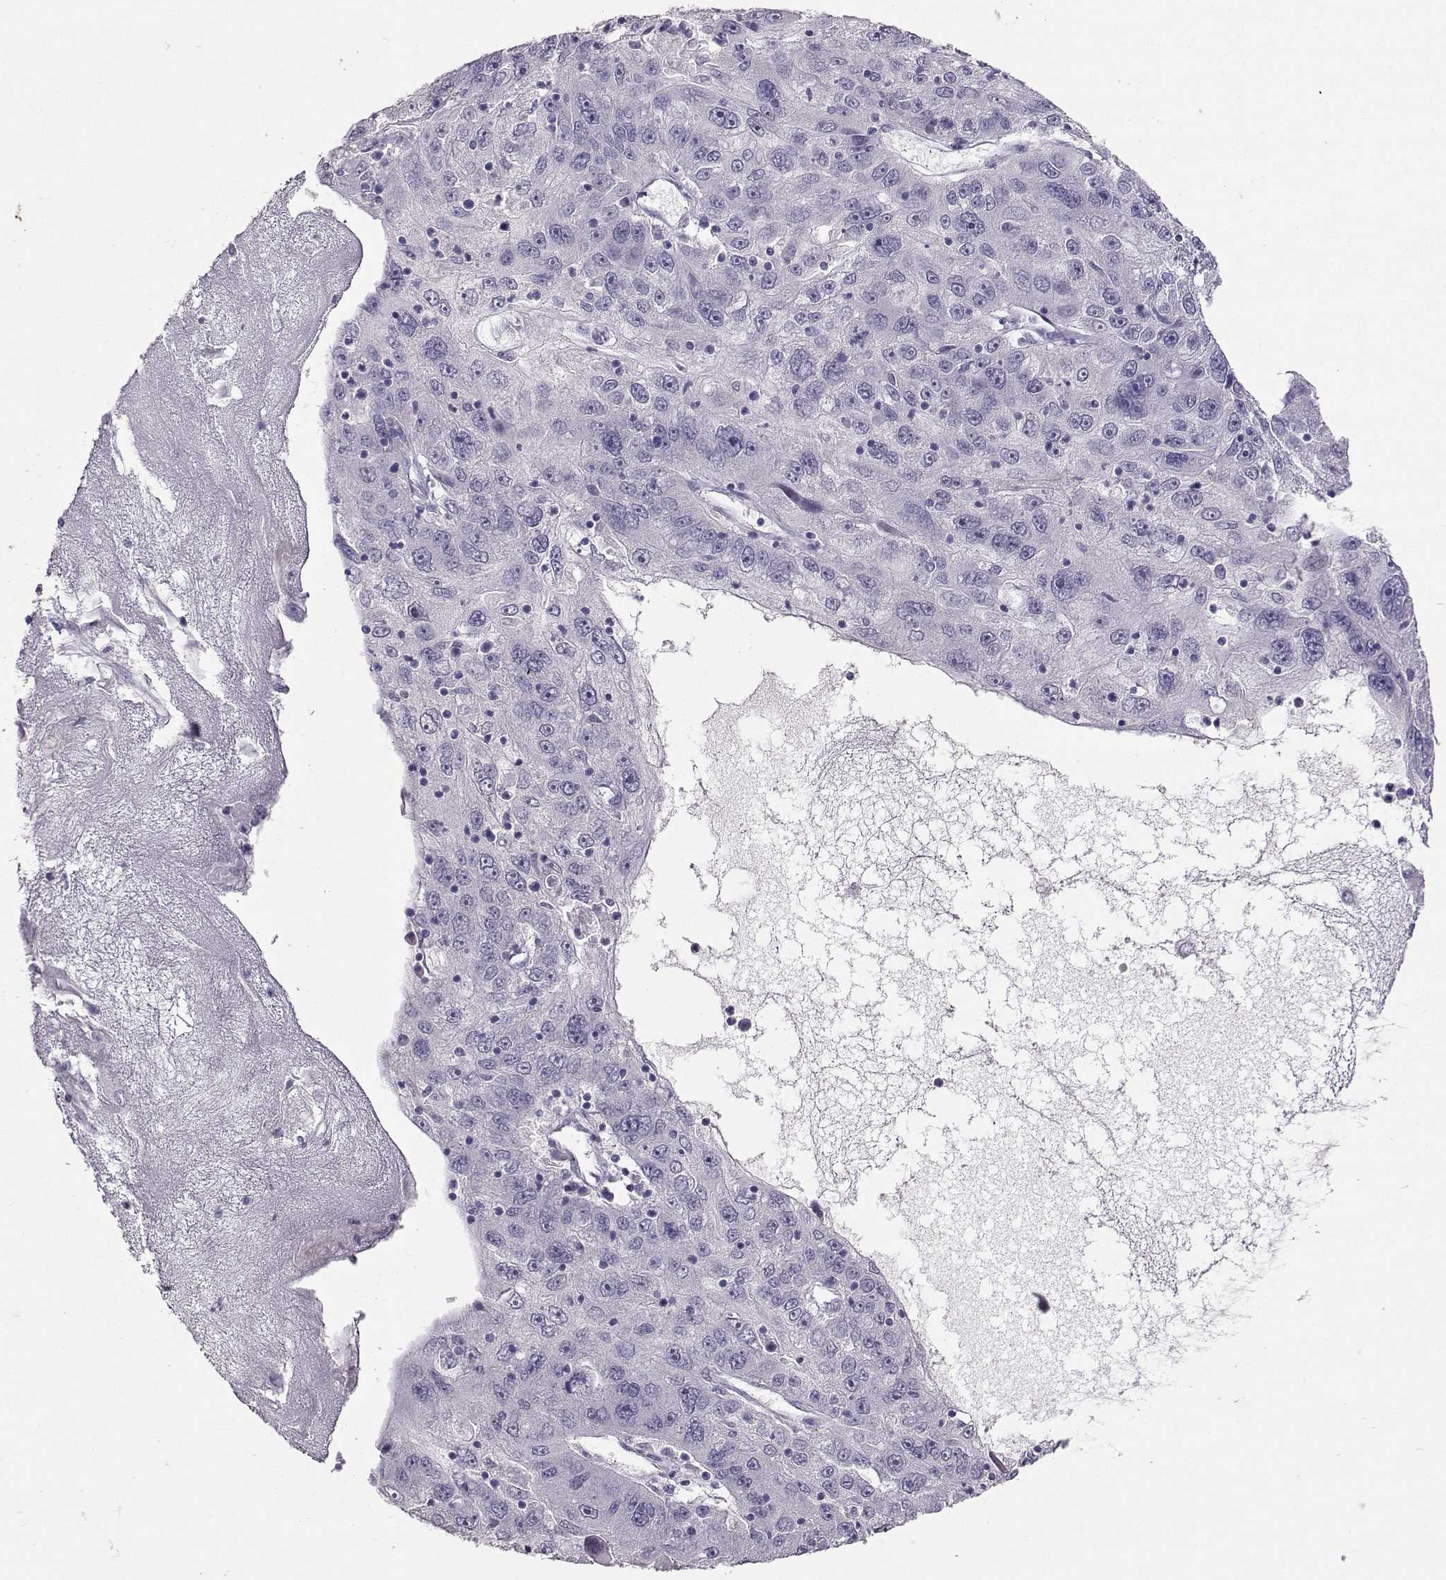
{"staining": {"intensity": "negative", "quantity": "none", "location": "none"}, "tissue": "stomach cancer", "cell_type": "Tumor cells", "image_type": "cancer", "snomed": [{"axis": "morphology", "description": "Adenocarcinoma, NOS"}, {"axis": "topography", "description": "Stomach"}], "caption": "IHC of stomach cancer (adenocarcinoma) demonstrates no staining in tumor cells.", "gene": "CARTPT", "patient": {"sex": "male", "age": 56}}